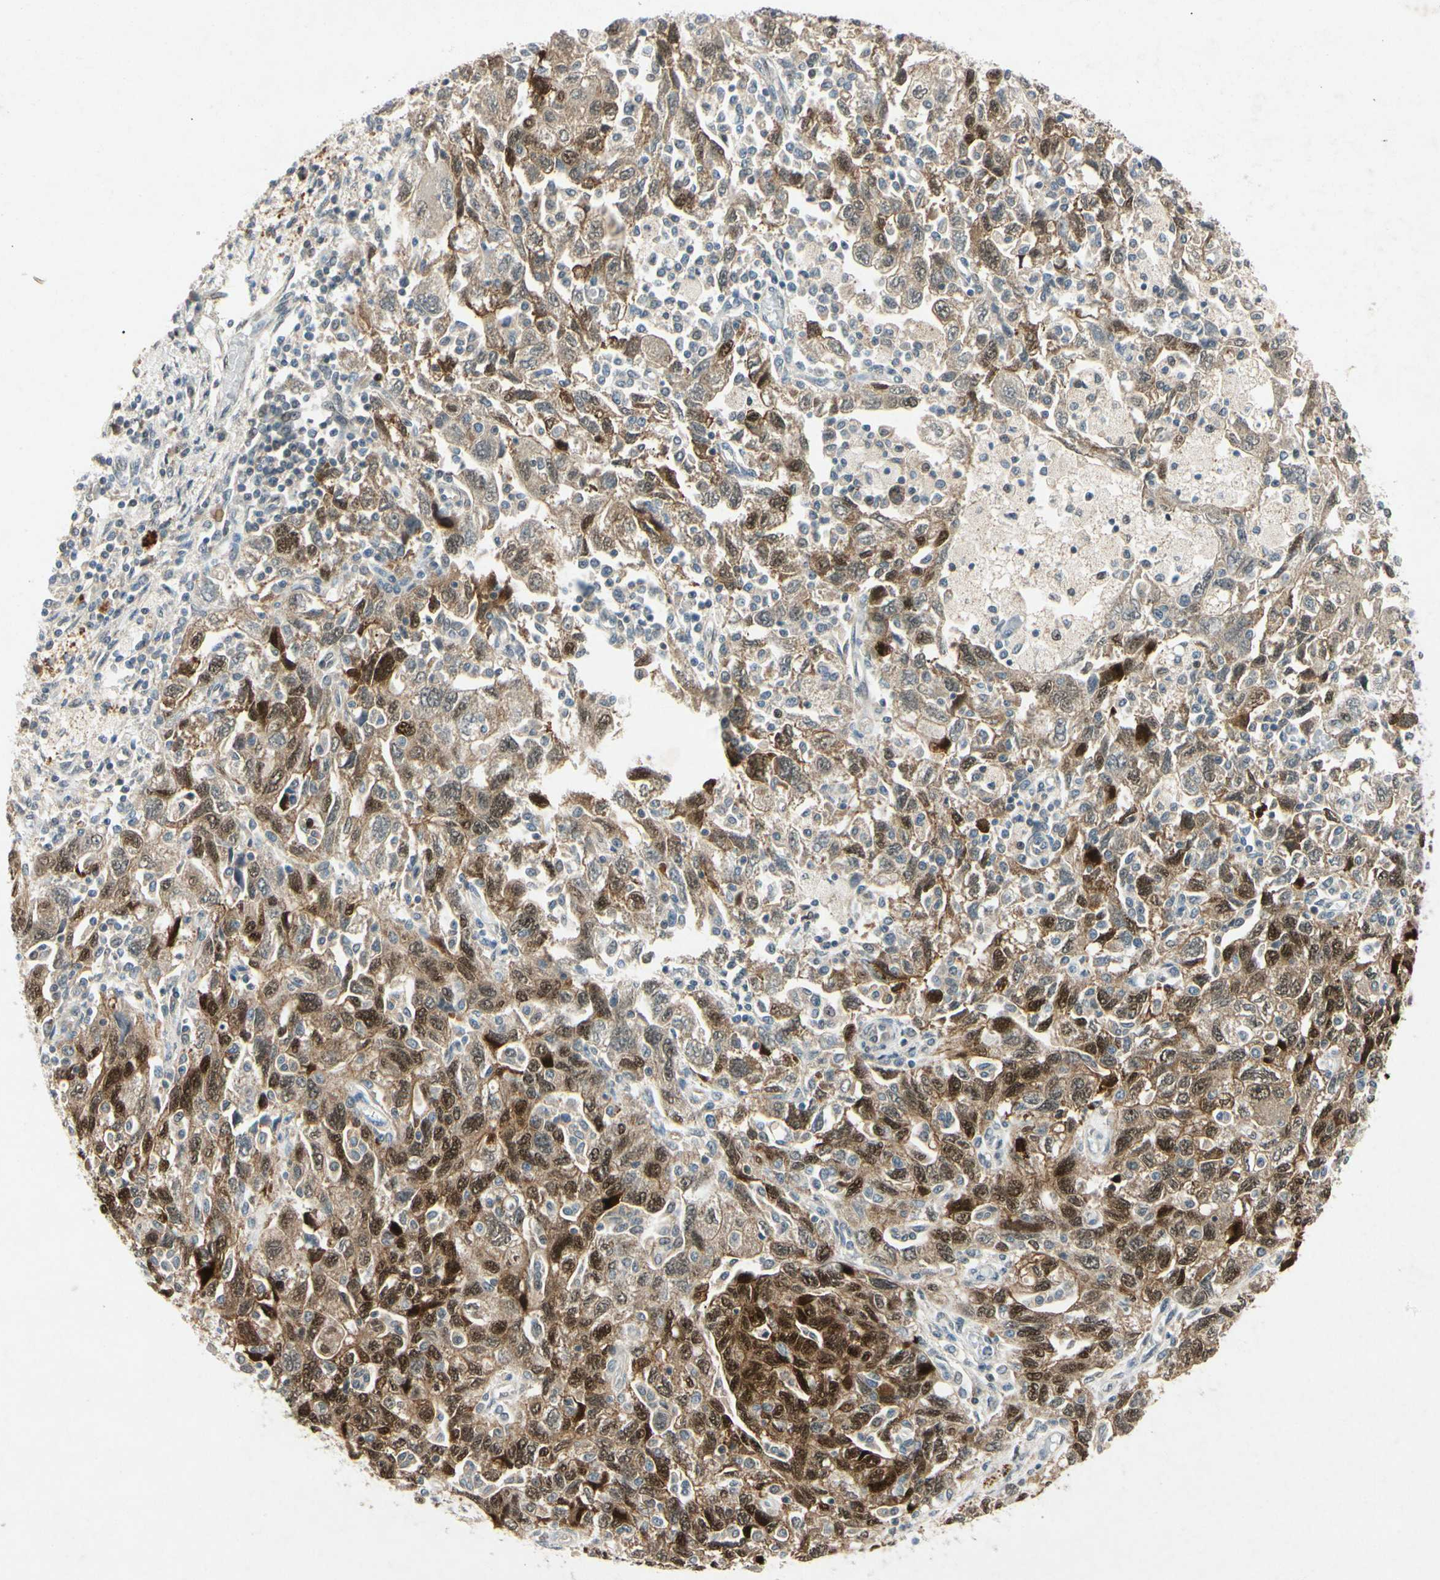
{"staining": {"intensity": "moderate", "quantity": "25%-75%", "location": "cytoplasmic/membranous,nuclear"}, "tissue": "ovarian cancer", "cell_type": "Tumor cells", "image_type": "cancer", "snomed": [{"axis": "morphology", "description": "Carcinoma, NOS"}, {"axis": "morphology", "description": "Cystadenocarcinoma, serous, NOS"}, {"axis": "topography", "description": "Ovary"}], "caption": "A brown stain highlights moderate cytoplasmic/membranous and nuclear staining of a protein in human ovarian cancer (carcinoma) tumor cells.", "gene": "HSPA1B", "patient": {"sex": "female", "age": 69}}